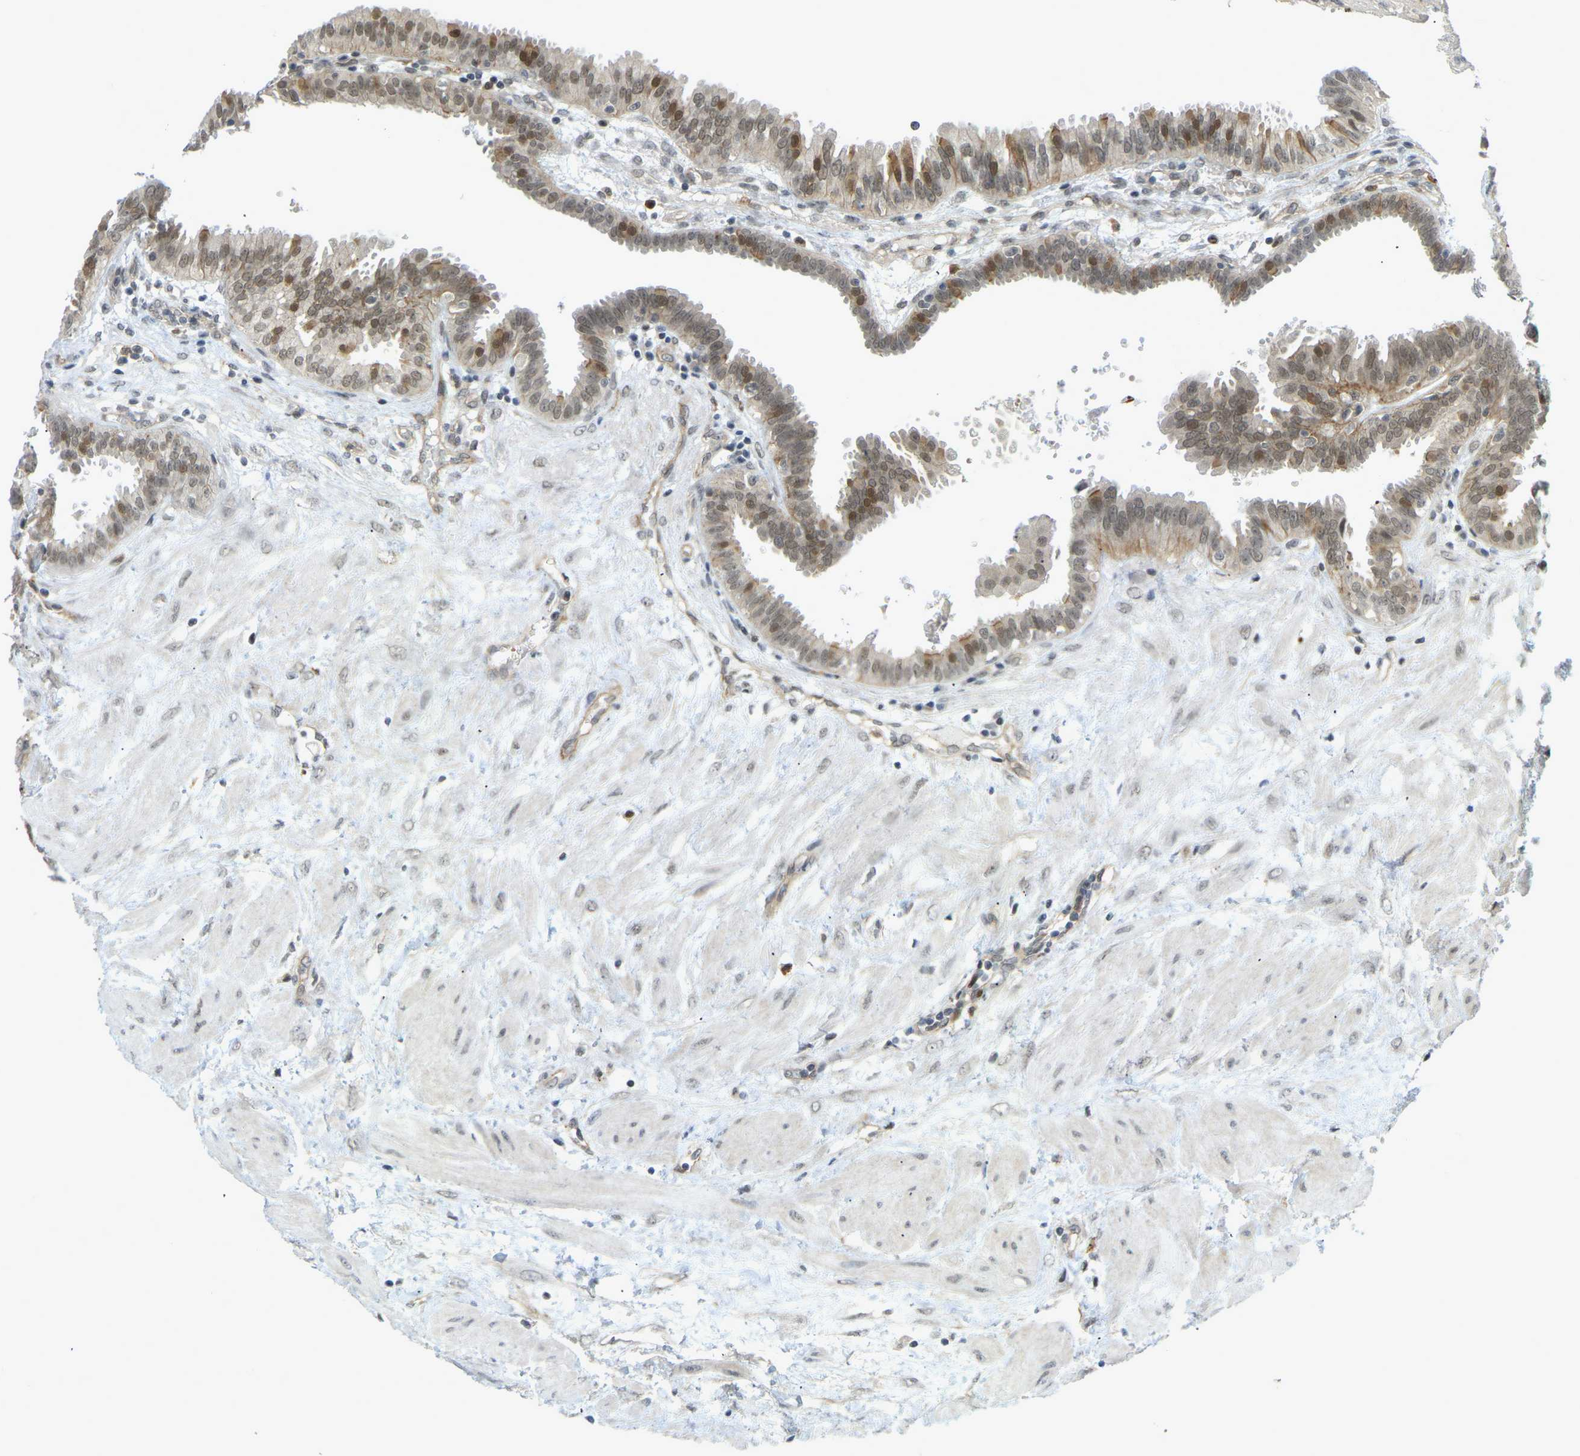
{"staining": {"intensity": "moderate", "quantity": "25%-75%", "location": "nuclear"}, "tissue": "fallopian tube", "cell_type": "Glandular cells", "image_type": "normal", "snomed": [{"axis": "morphology", "description": "Normal tissue, NOS"}, {"axis": "topography", "description": "Fallopian tube"}, {"axis": "topography", "description": "Placenta"}], "caption": "This histopathology image exhibits unremarkable fallopian tube stained with IHC to label a protein in brown. The nuclear of glandular cells show moderate positivity for the protein. Nuclei are counter-stained blue.", "gene": "SERPINB5", "patient": {"sex": "female", "age": 32}}